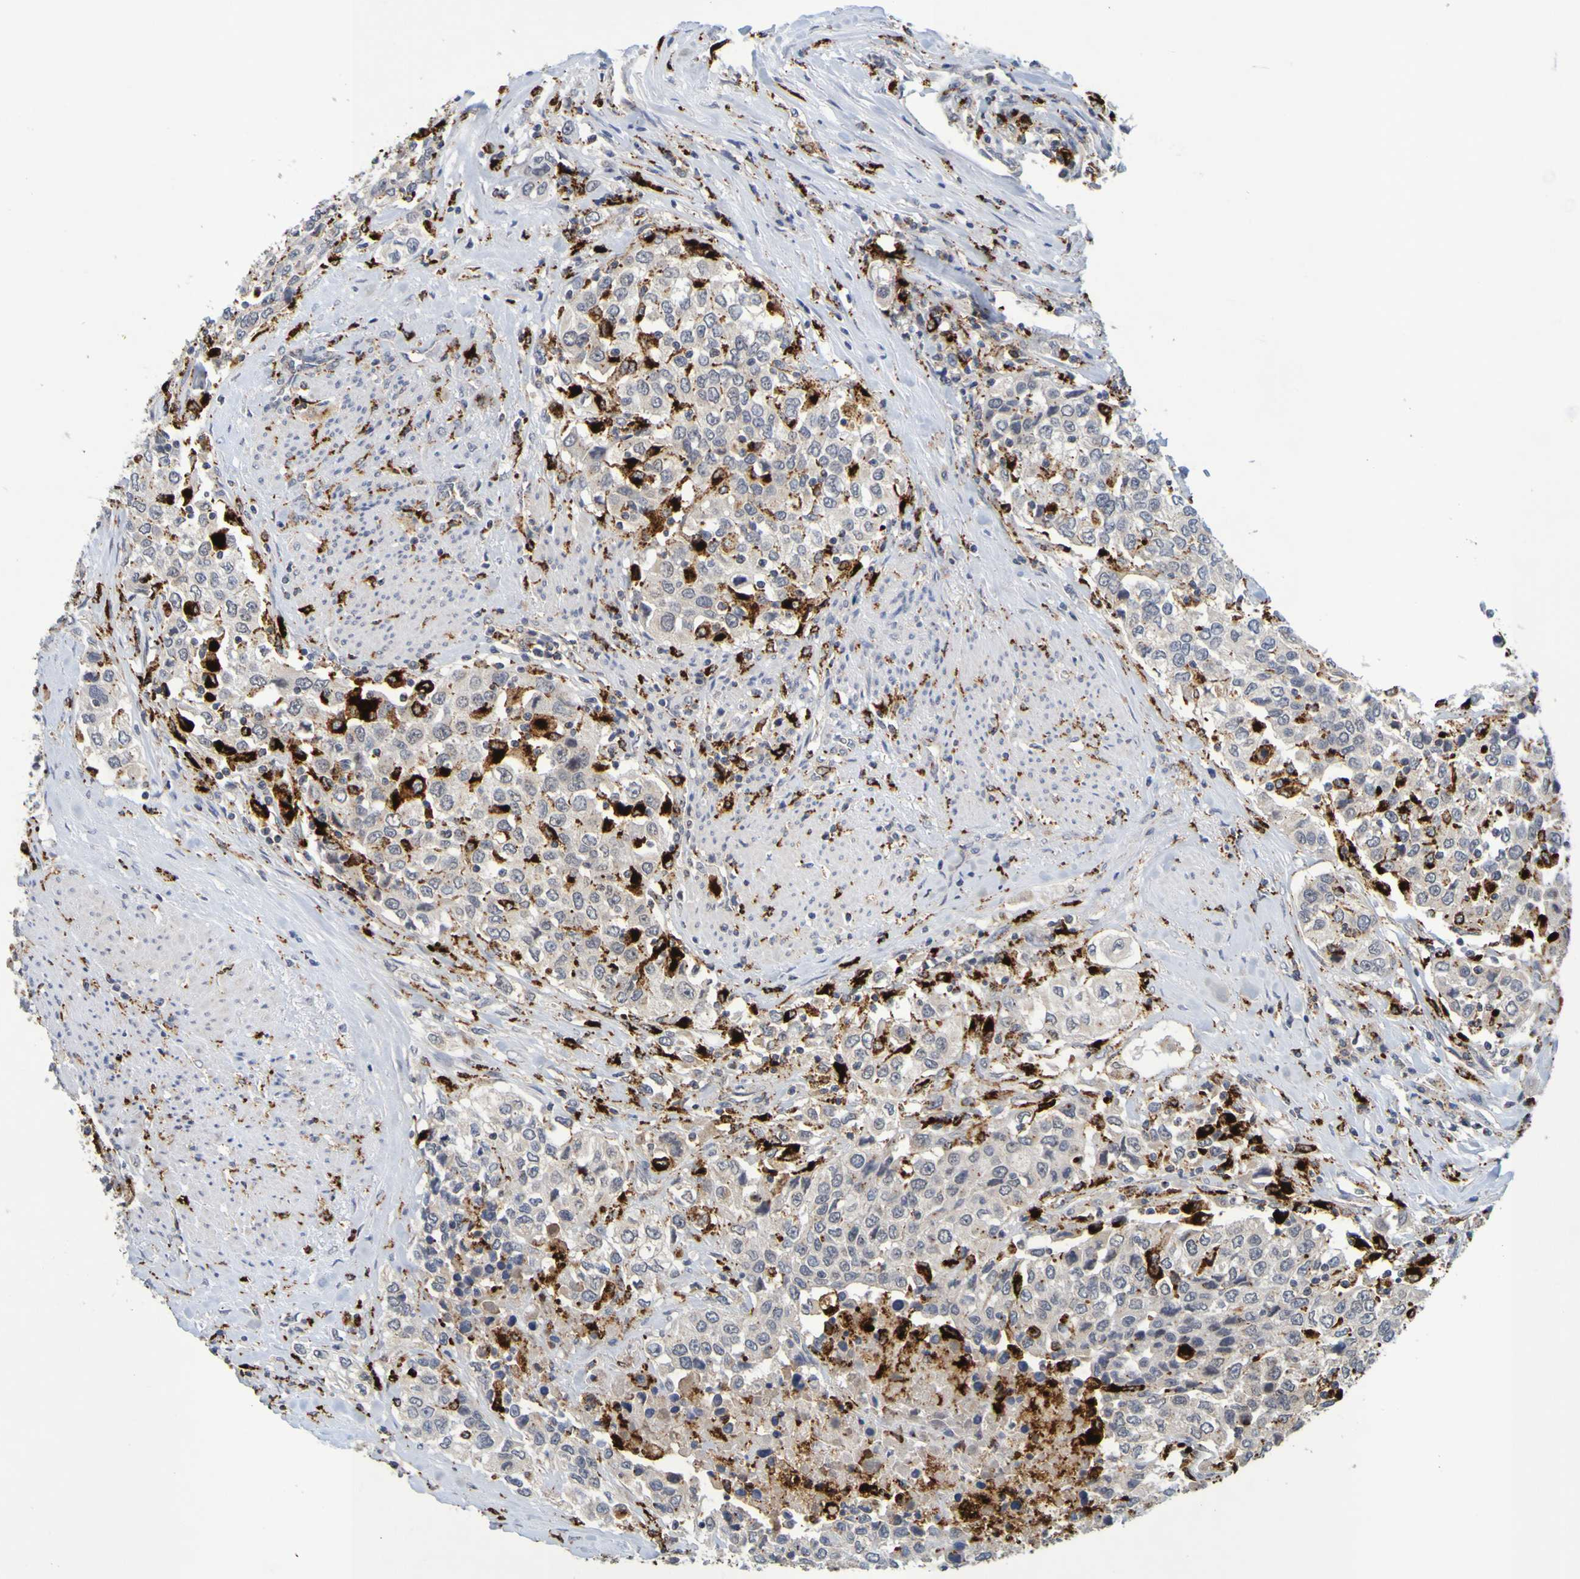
{"staining": {"intensity": "negative", "quantity": "none", "location": "none"}, "tissue": "urothelial cancer", "cell_type": "Tumor cells", "image_type": "cancer", "snomed": [{"axis": "morphology", "description": "Urothelial carcinoma, High grade"}, {"axis": "topography", "description": "Urinary bladder"}], "caption": "Histopathology image shows no protein staining in tumor cells of urothelial carcinoma (high-grade) tissue.", "gene": "TPH1", "patient": {"sex": "female", "age": 80}}